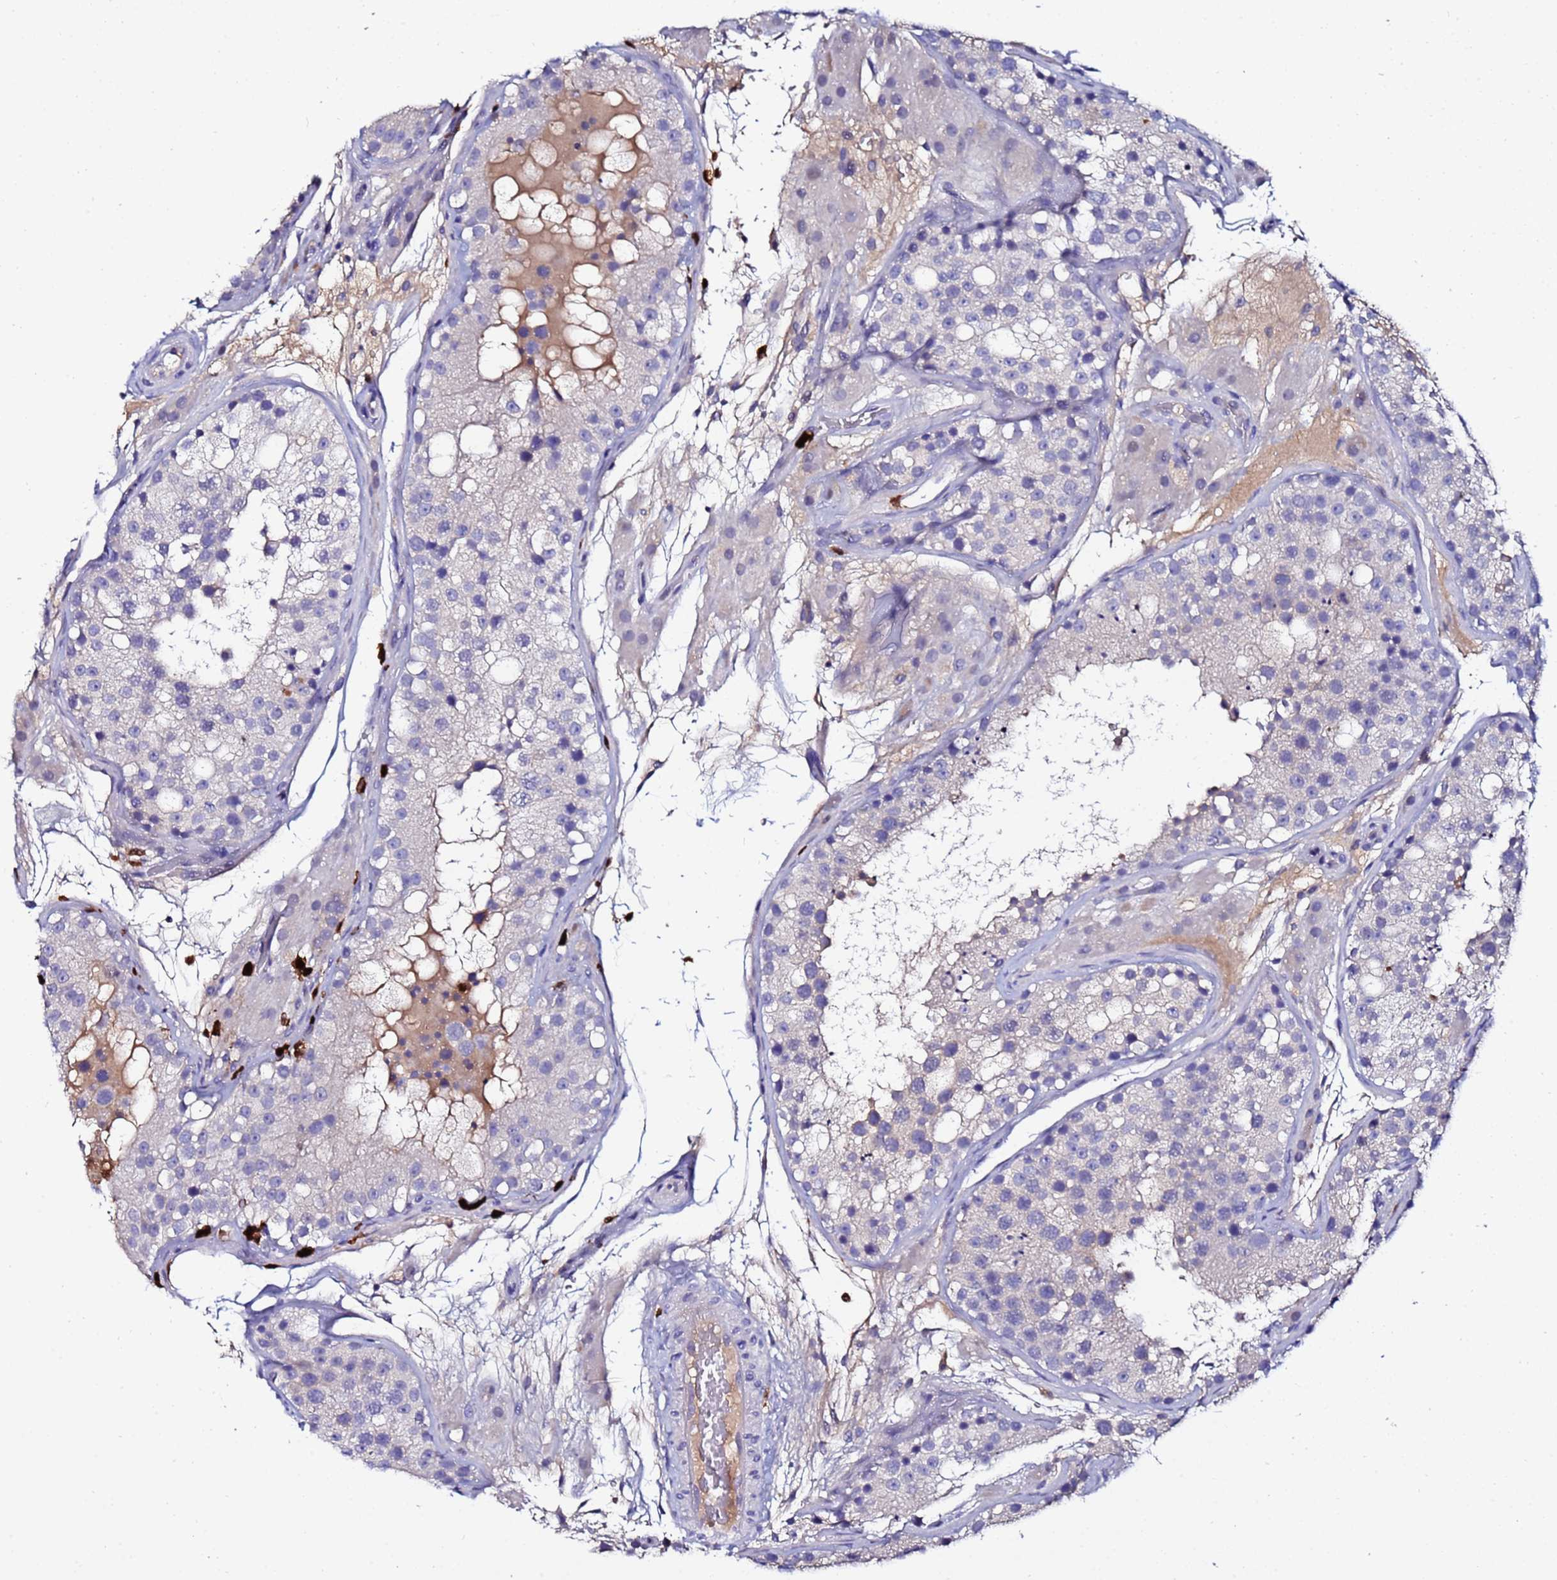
{"staining": {"intensity": "negative", "quantity": "none", "location": "none"}, "tissue": "testis", "cell_type": "Cells in seminiferous ducts", "image_type": "normal", "snomed": [{"axis": "morphology", "description": "Normal tissue, NOS"}, {"axis": "topography", "description": "Testis"}], "caption": "Image shows no significant protein expression in cells in seminiferous ducts of normal testis. (Immunohistochemistry, brightfield microscopy, high magnification).", "gene": "TUBAL3", "patient": {"sex": "male", "age": 26}}